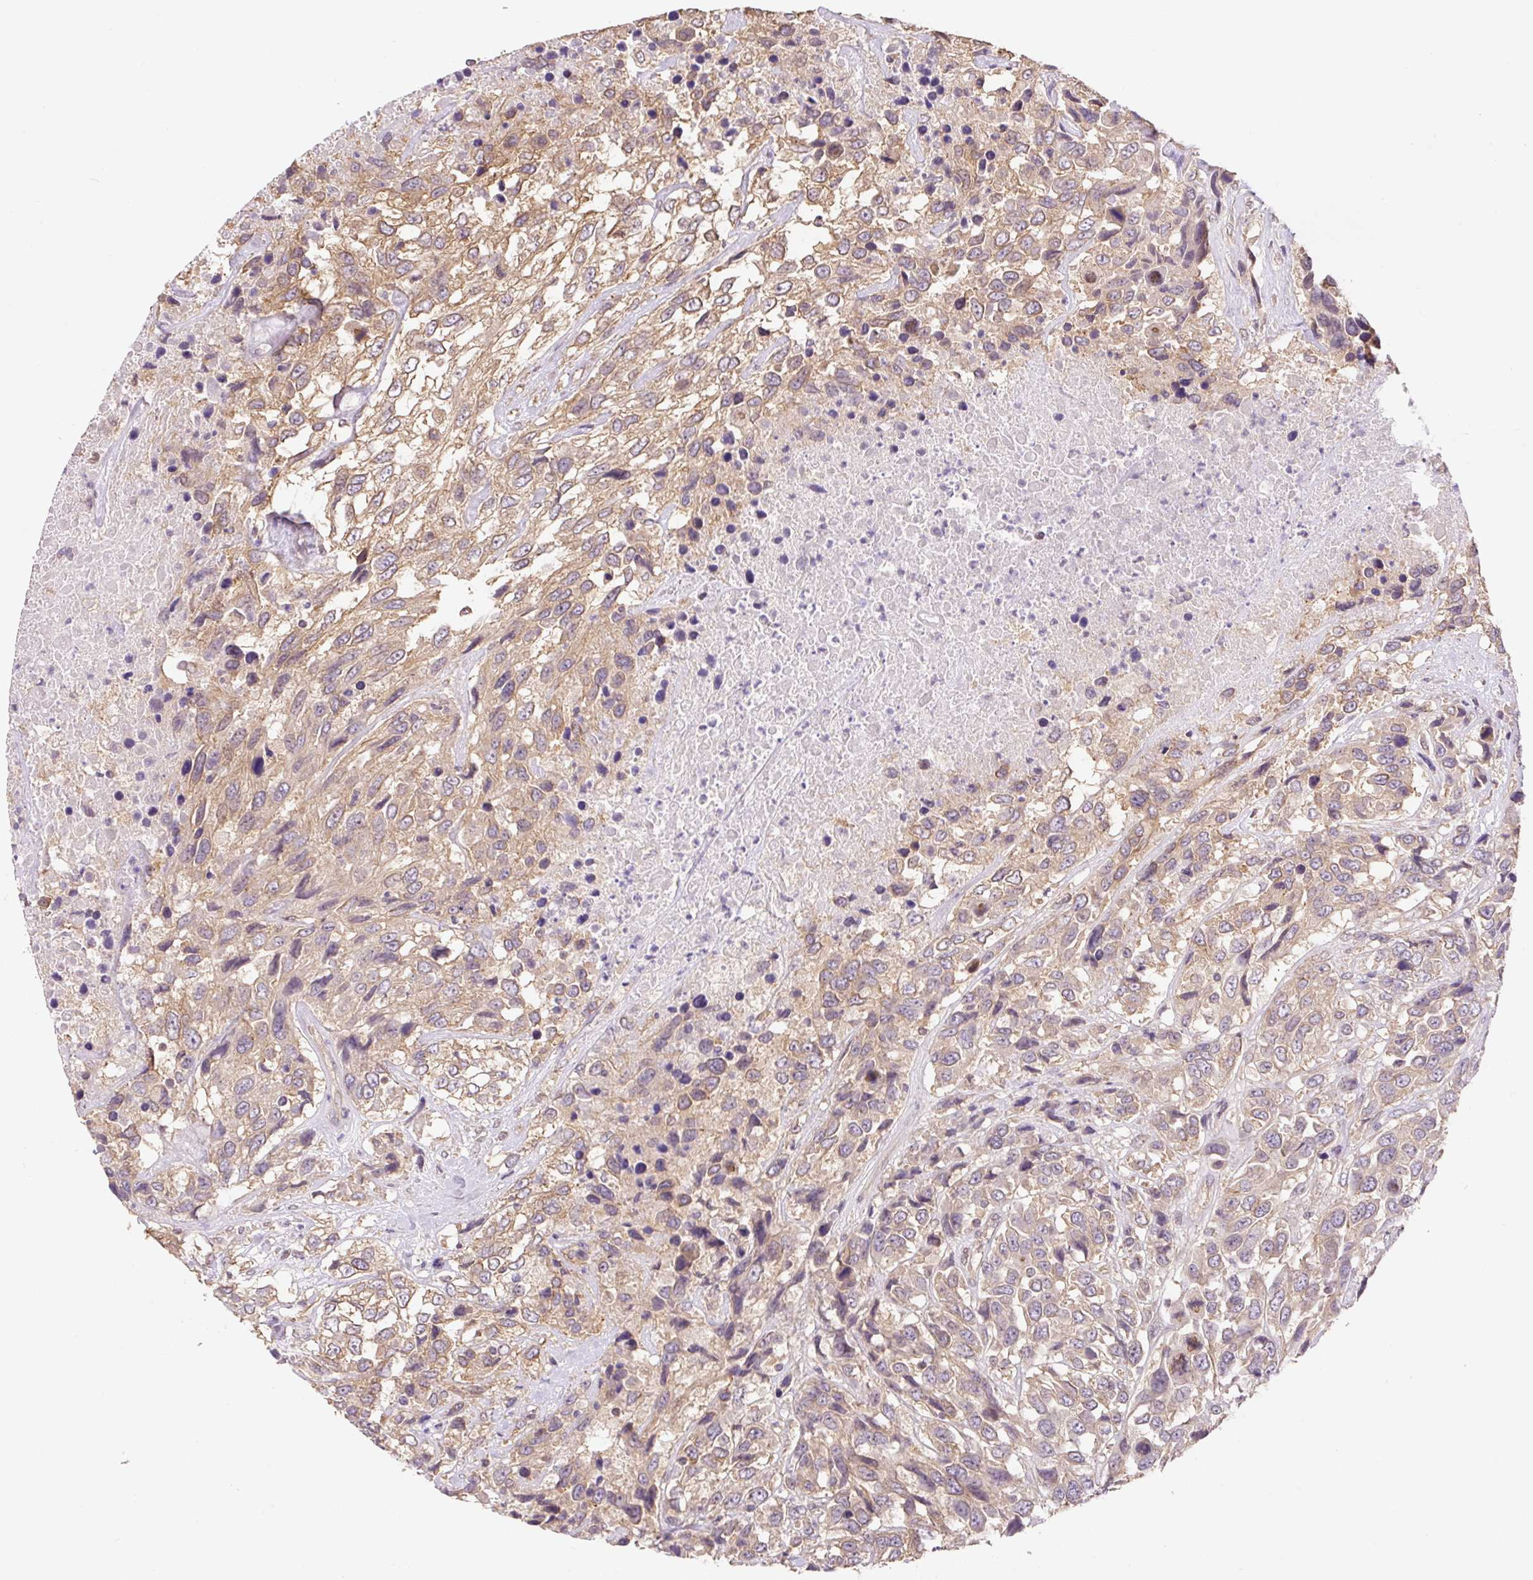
{"staining": {"intensity": "moderate", "quantity": "25%-75%", "location": "cytoplasmic/membranous"}, "tissue": "urothelial cancer", "cell_type": "Tumor cells", "image_type": "cancer", "snomed": [{"axis": "morphology", "description": "Urothelial carcinoma, High grade"}, {"axis": "topography", "description": "Urinary bladder"}], "caption": "Protein expression analysis of urothelial cancer exhibits moderate cytoplasmic/membranous positivity in about 25%-75% of tumor cells.", "gene": "COX8A", "patient": {"sex": "female", "age": 70}}